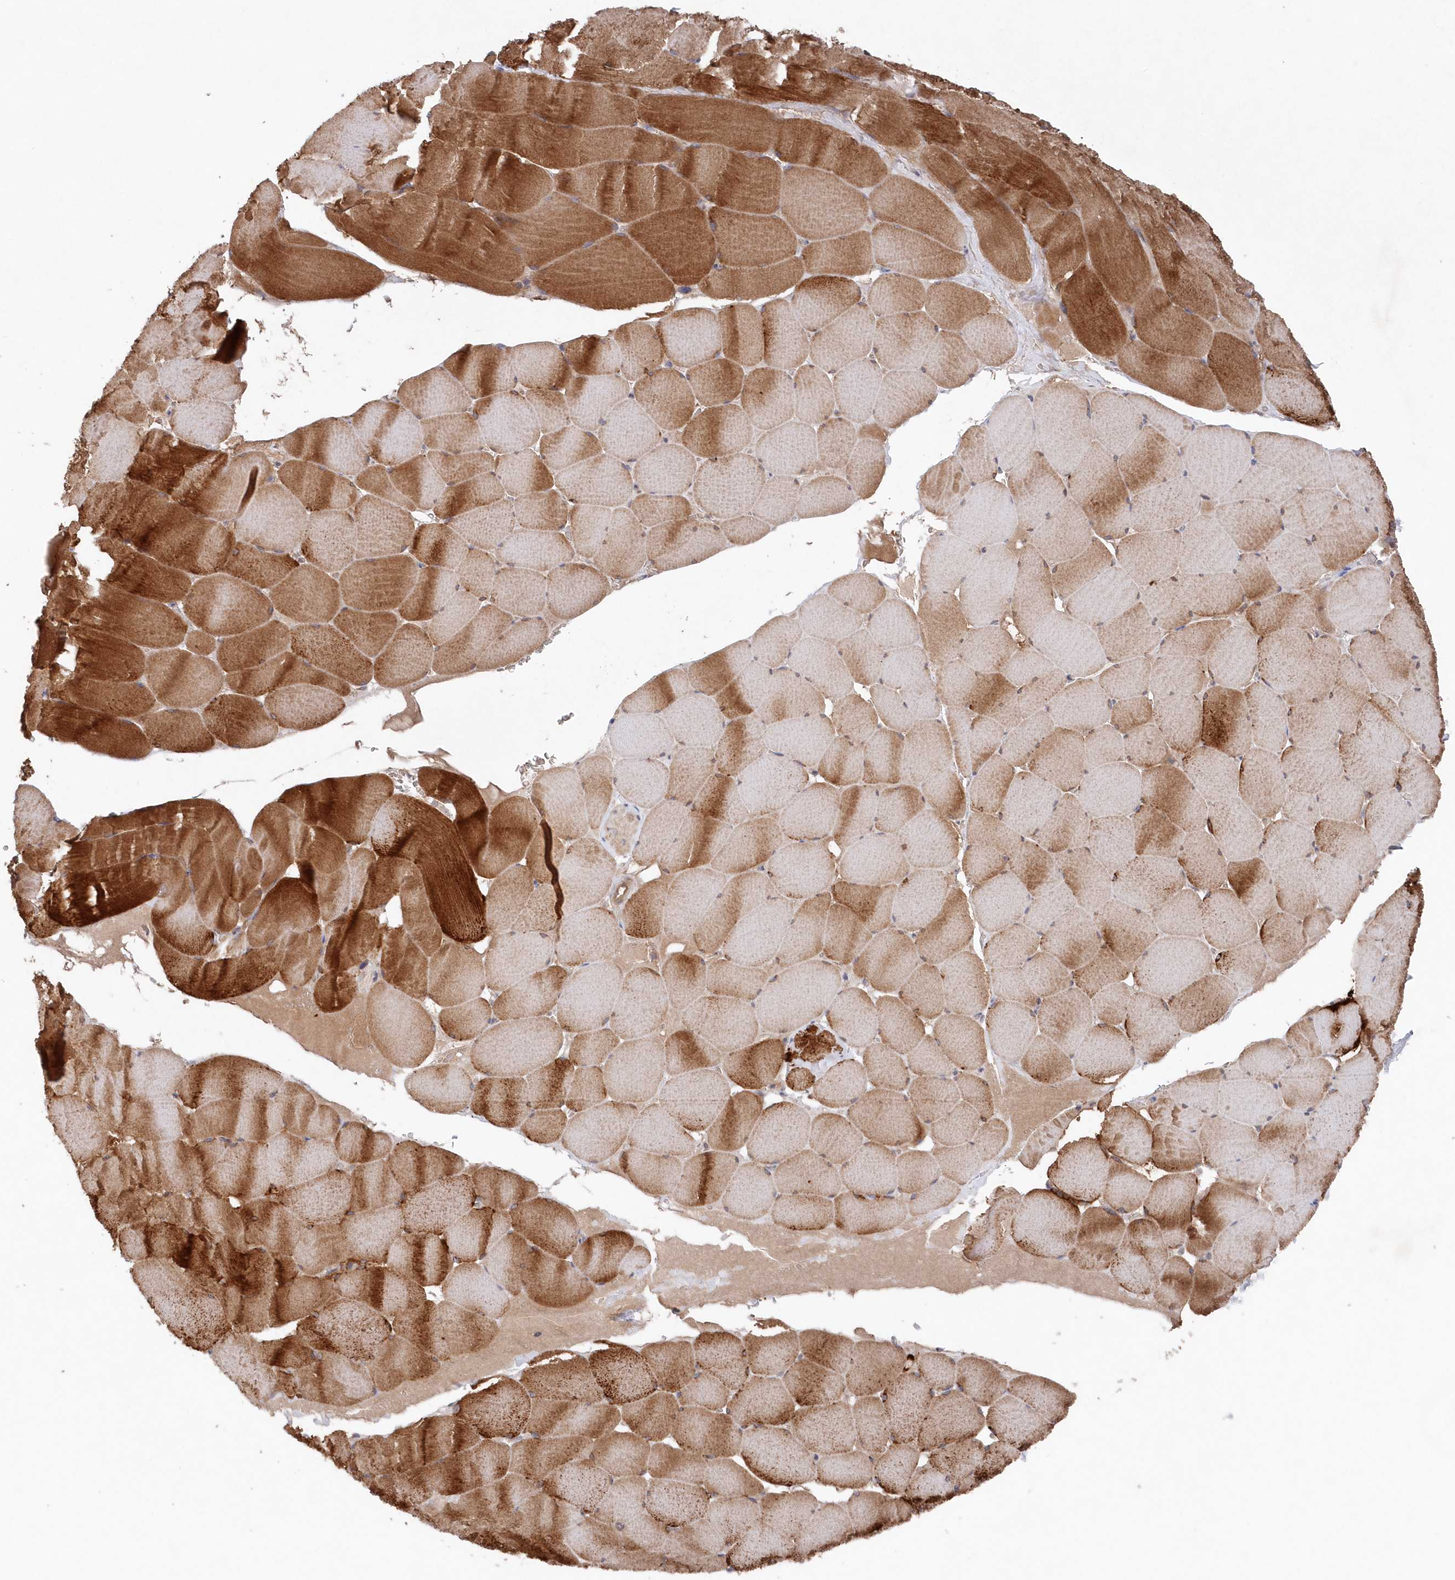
{"staining": {"intensity": "strong", "quantity": "25%-75%", "location": "cytoplasmic/membranous"}, "tissue": "skeletal muscle", "cell_type": "Myocytes", "image_type": "normal", "snomed": [{"axis": "morphology", "description": "Normal tissue, NOS"}, {"axis": "topography", "description": "Skeletal muscle"}], "caption": "The micrograph exhibits staining of unremarkable skeletal muscle, revealing strong cytoplasmic/membranous protein expression (brown color) within myocytes.", "gene": "ASNSD1", "patient": {"sex": "male", "age": 62}}